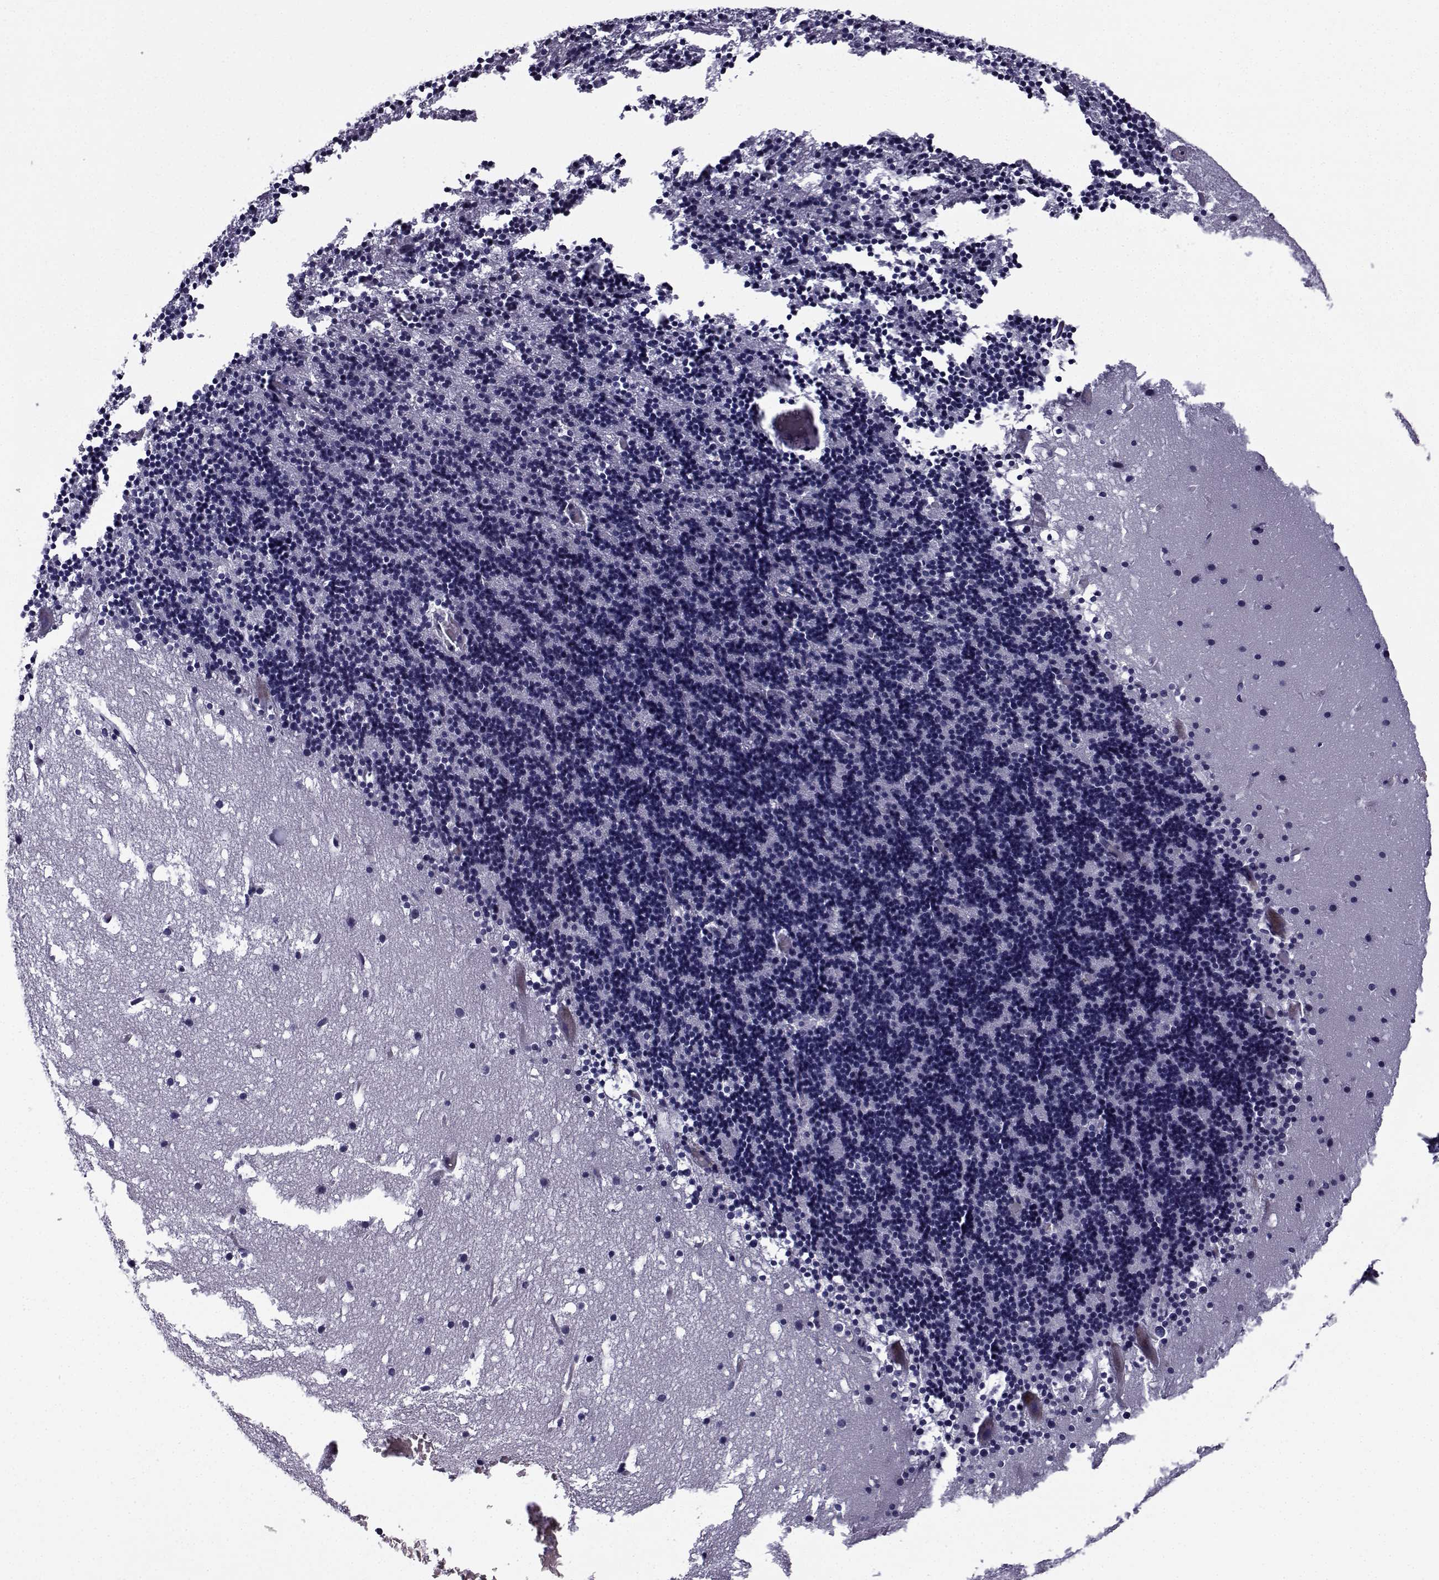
{"staining": {"intensity": "negative", "quantity": "none", "location": "none"}, "tissue": "cerebellum", "cell_type": "Cells in granular layer", "image_type": "normal", "snomed": [{"axis": "morphology", "description": "Normal tissue, NOS"}, {"axis": "topography", "description": "Cerebellum"}], "caption": "An immunohistochemistry image of normal cerebellum is shown. There is no staining in cells in granular layer of cerebellum. (IHC, brightfield microscopy, high magnification).", "gene": "RBM24", "patient": {"sex": "male", "age": 37}}